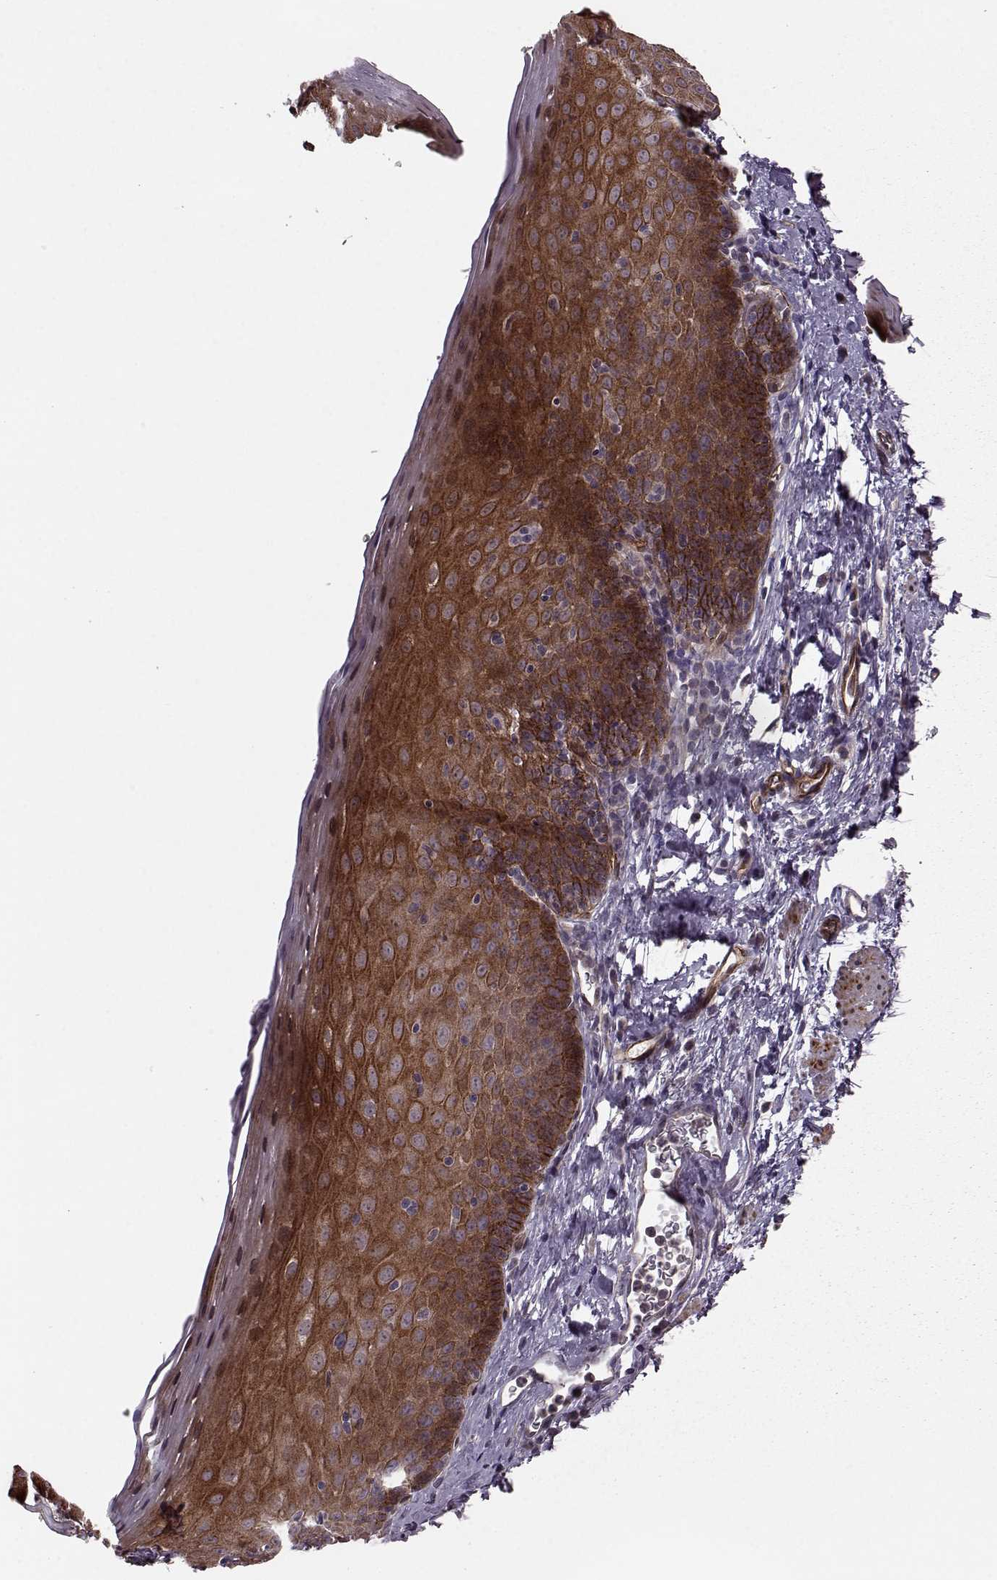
{"staining": {"intensity": "strong", "quantity": ">75%", "location": "cytoplasmic/membranous"}, "tissue": "esophagus", "cell_type": "Squamous epithelial cells", "image_type": "normal", "snomed": [{"axis": "morphology", "description": "Normal tissue, NOS"}, {"axis": "topography", "description": "Esophagus"}], "caption": "Esophagus stained with a brown dye displays strong cytoplasmic/membranous positive expression in about >75% of squamous epithelial cells.", "gene": "SYNPO", "patient": {"sex": "female", "age": 64}}